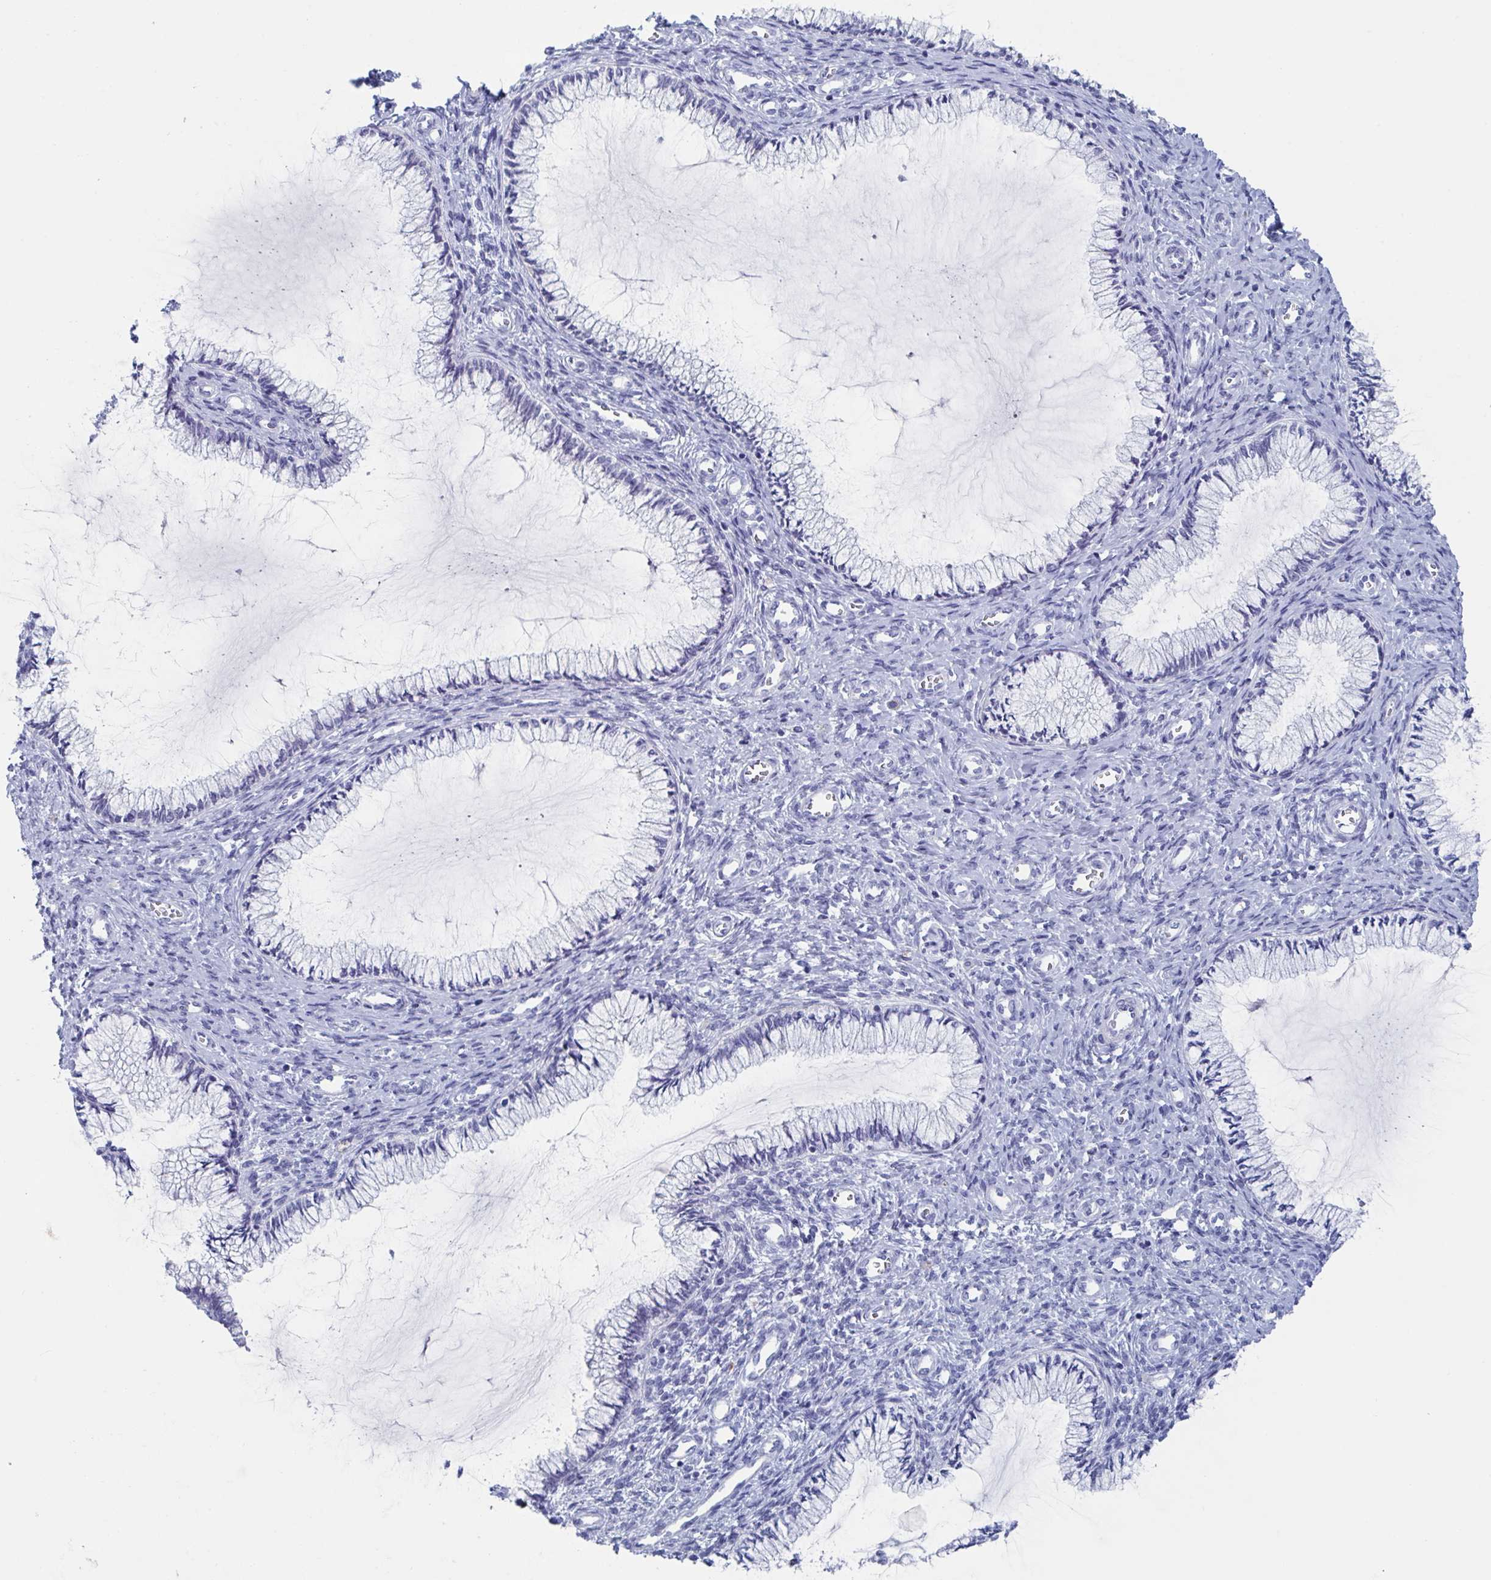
{"staining": {"intensity": "negative", "quantity": "none", "location": "none"}, "tissue": "cervix", "cell_type": "Glandular cells", "image_type": "normal", "snomed": [{"axis": "morphology", "description": "Normal tissue, NOS"}, {"axis": "topography", "description": "Cervix"}], "caption": "The image demonstrates no staining of glandular cells in unremarkable cervix.", "gene": "NT5C3B", "patient": {"sex": "female", "age": 24}}